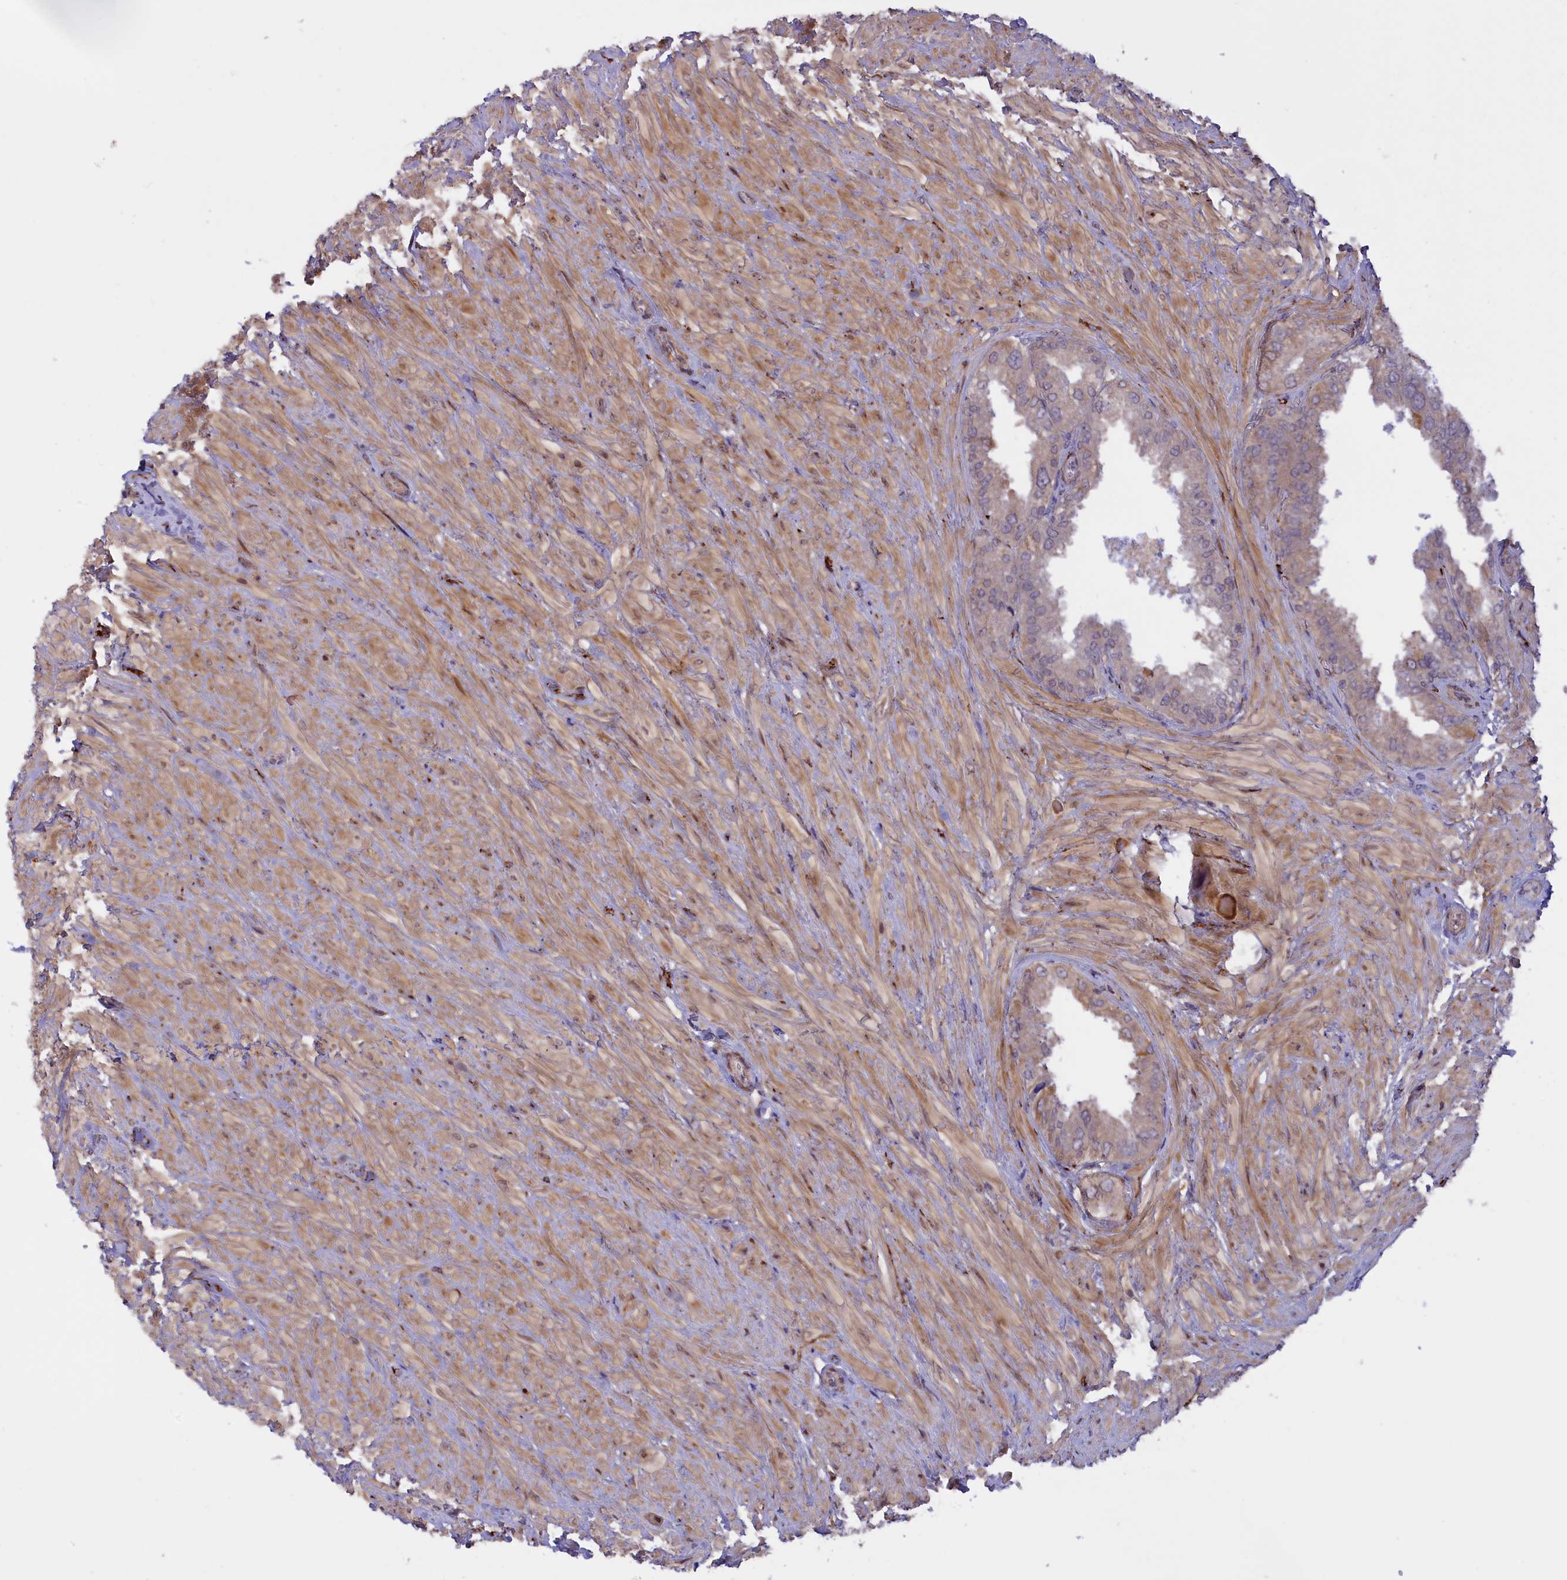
{"staining": {"intensity": "weak", "quantity": "<25%", "location": "cytoplasmic/membranous"}, "tissue": "seminal vesicle", "cell_type": "Glandular cells", "image_type": "normal", "snomed": [{"axis": "morphology", "description": "Normal tissue, NOS"}, {"axis": "topography", "description": "Seminal veicle"}, {"axis": "topography", "description": "Peripheral nerve tissue"}], "caption": "The IHC micrograph has no significant positivity in glandular cells of seminal vesicle.", "gene": "RRAD", "patient": {"sex": "male", "age": 63}}